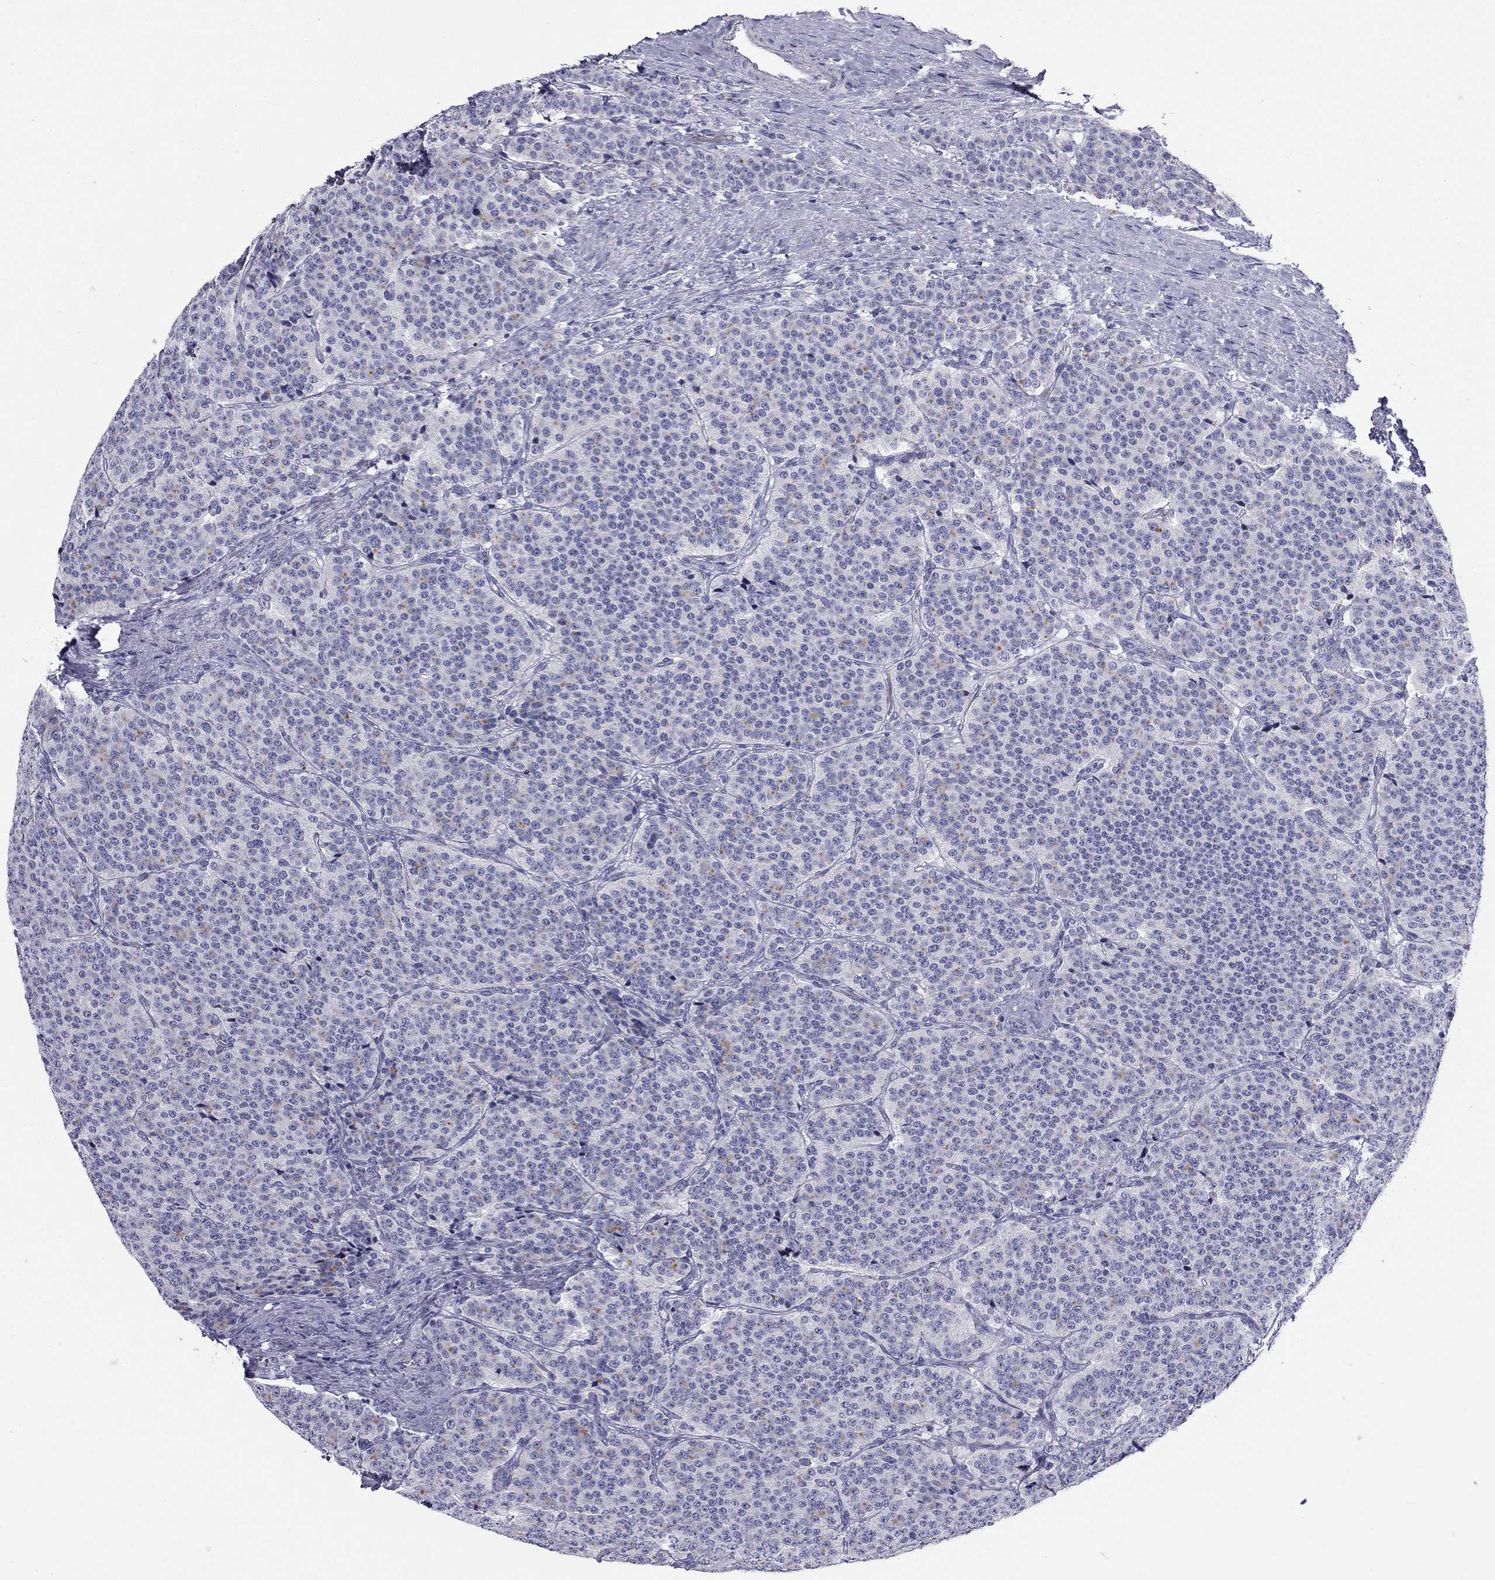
{"staining": {"intensity": "negative", "quantity": "none", "location": "none"}, "tissue": "carcinoid", "cell_type": "Tumor cells", "image_type": "cancer", "snomed": [{"axis": "morphology", "description": "Carcinoid, malignant, NOS"}, {"axis": "topography", "description": "Small intestine"}], "caption": "The photomicrograph exhibits no significant staining in tumor cells of carcinoid.", "gene": "ZP2", "patient": {"sex": "female", "age": 58}}